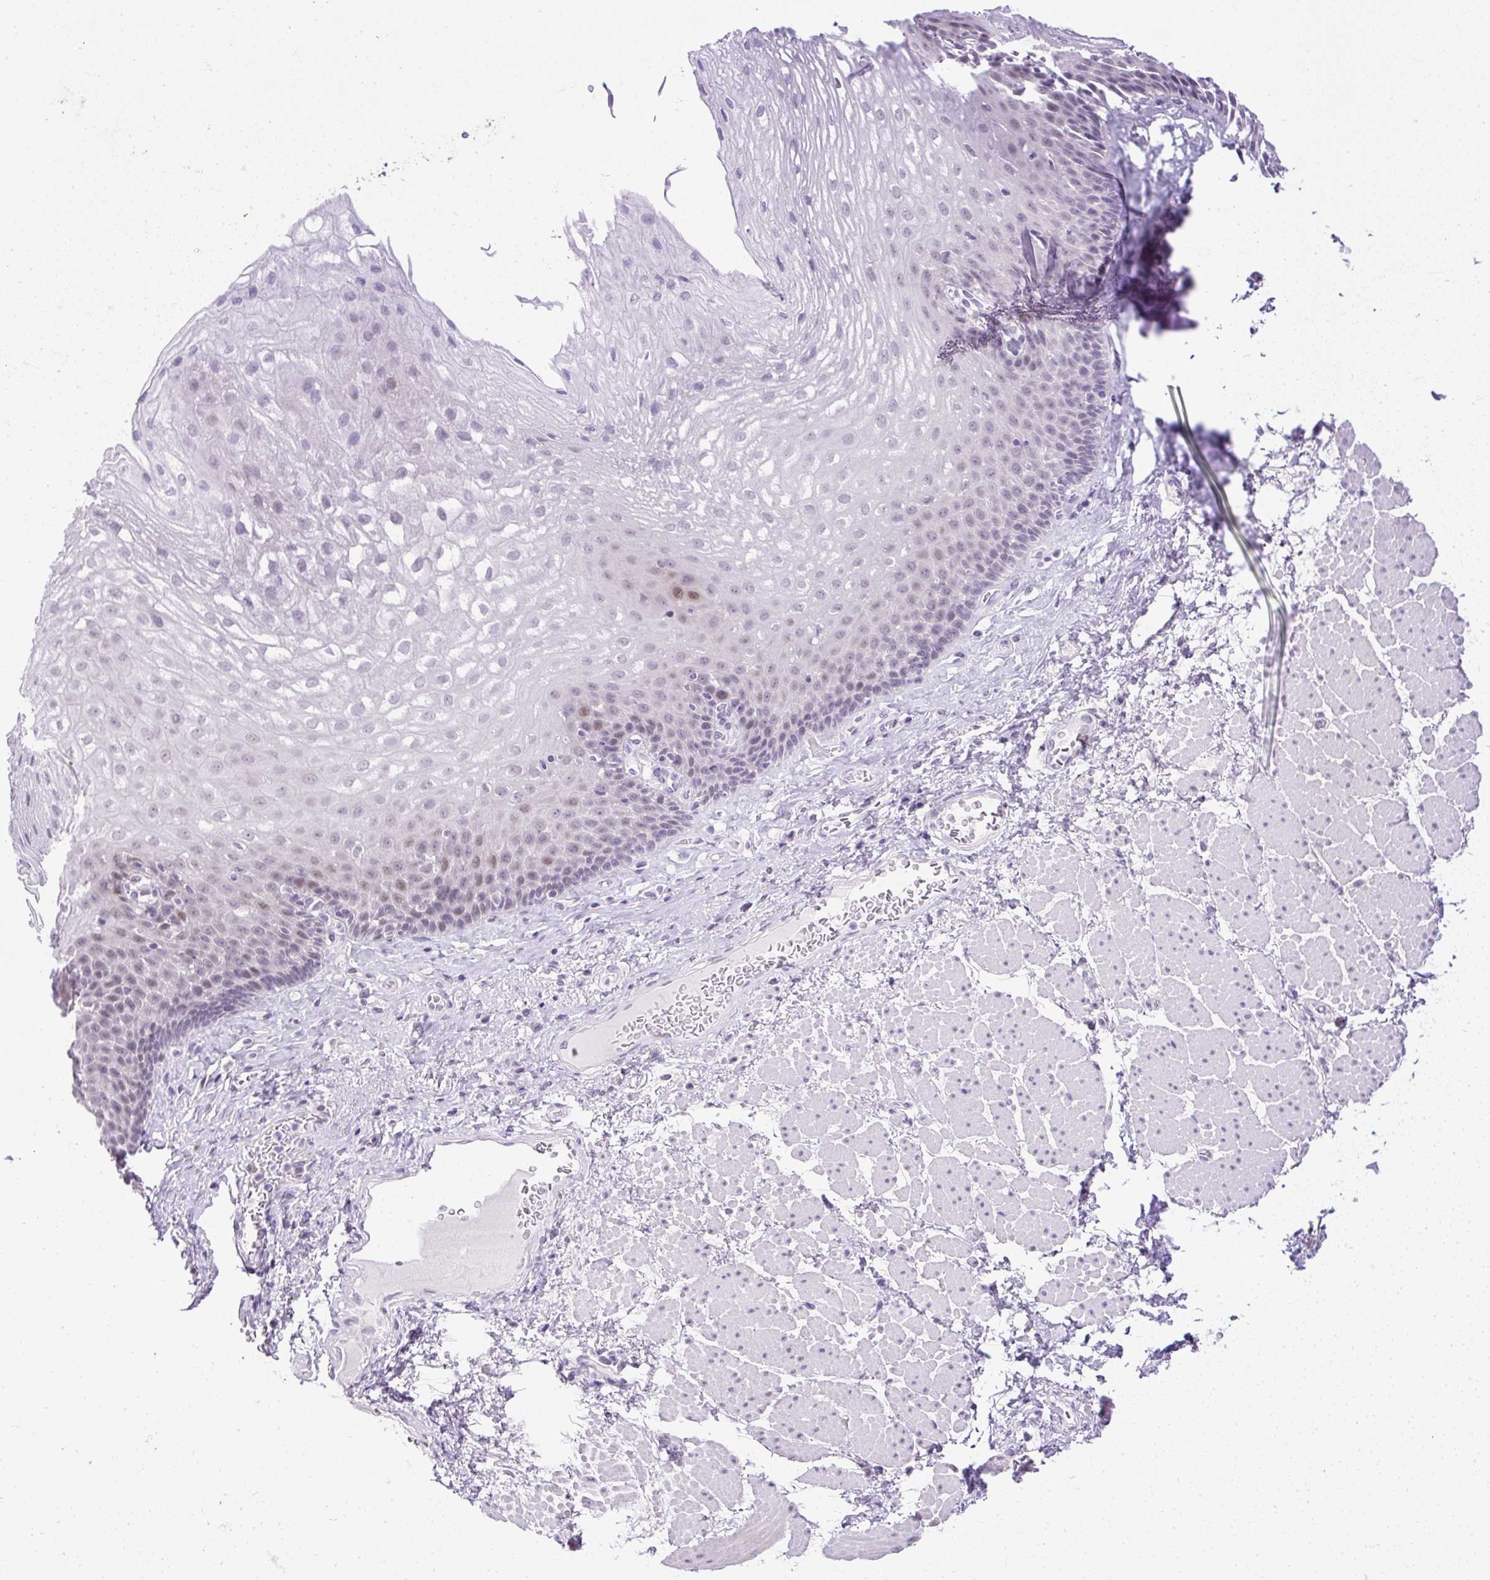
{"staining": {"intensity": "weak", "quantity": "<25%", "location": "nuclear"}, "tissue": "esophagus", "cell_type": "Squamous epithelial cells", "image_type": "normal", "snomed": [{"axis": "morphology", "description": "Normal tissue, NOS"}, {"axis": "topography", "description": "Esophagus"}], "caption": "Histopathology image shows no protein positivity in squamous epithelial cells of unremarkable esophagus. (DAB (3,3'-diaminobenzidine) IHC, high magnification).", "gene": "WNT10B", "patient": {"sex": "female", "age": 66}}